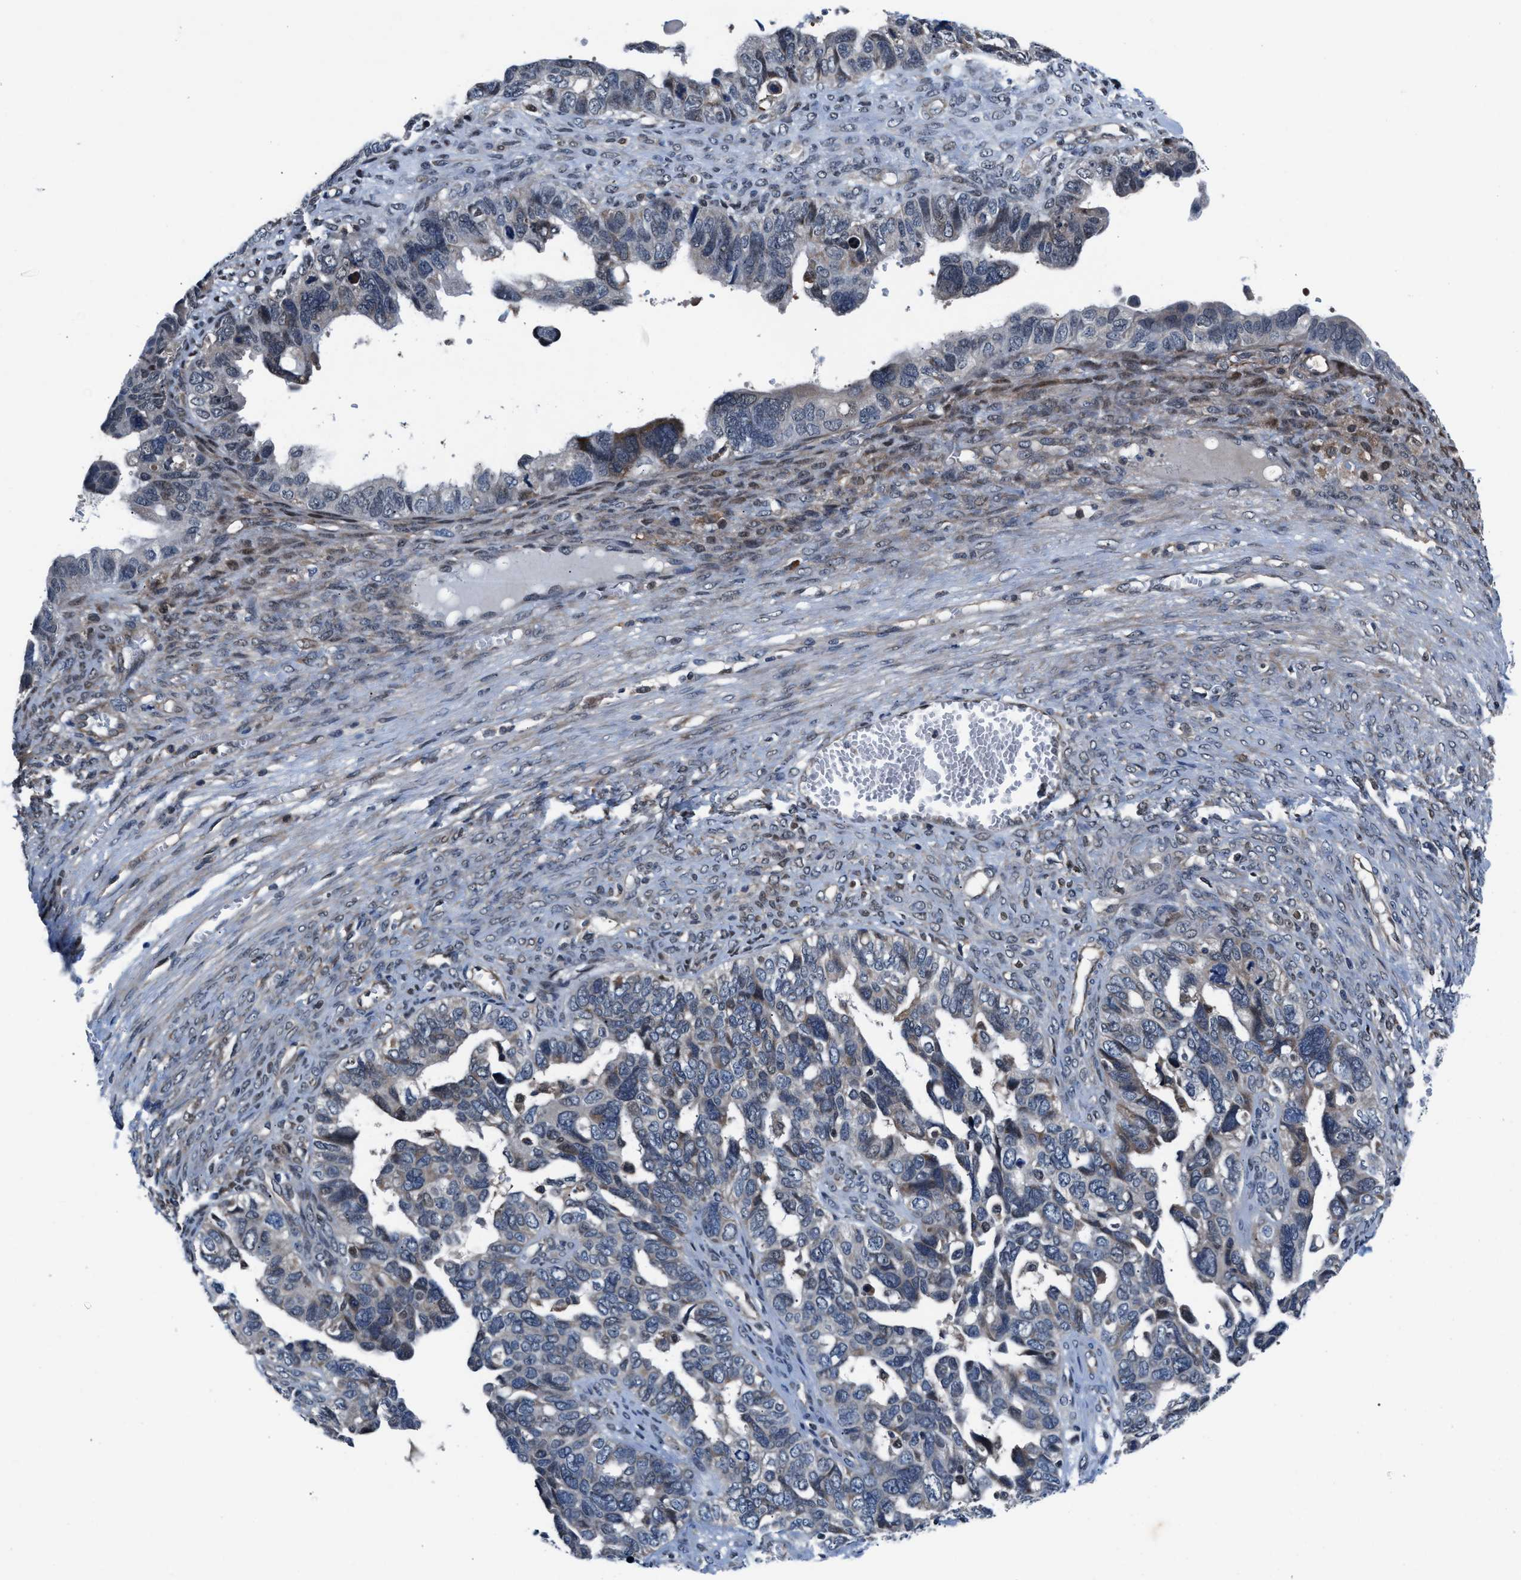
{"staining": {"intensity": "weak", "quantity": "<25%", "location": "cytoplasmic/membranous"}, "tissue": "ovarian cancer", "cell_type": "Tumor cells", "image_type": "cancer", "snomed": [{"axis": "morphology", "description": "Cystadenocarcinoma, serous, NOS"}, {"axis": "topography", "description": "Ovary"}], "caption": "High power microscopy micrograph of an IHC histopathology image of ovarian serous cystadenocarcinoma, revealing no significant staining in tumor cells.", "gene": "PRPSAP2", "patient": {"sex": "female", "age": 79}}